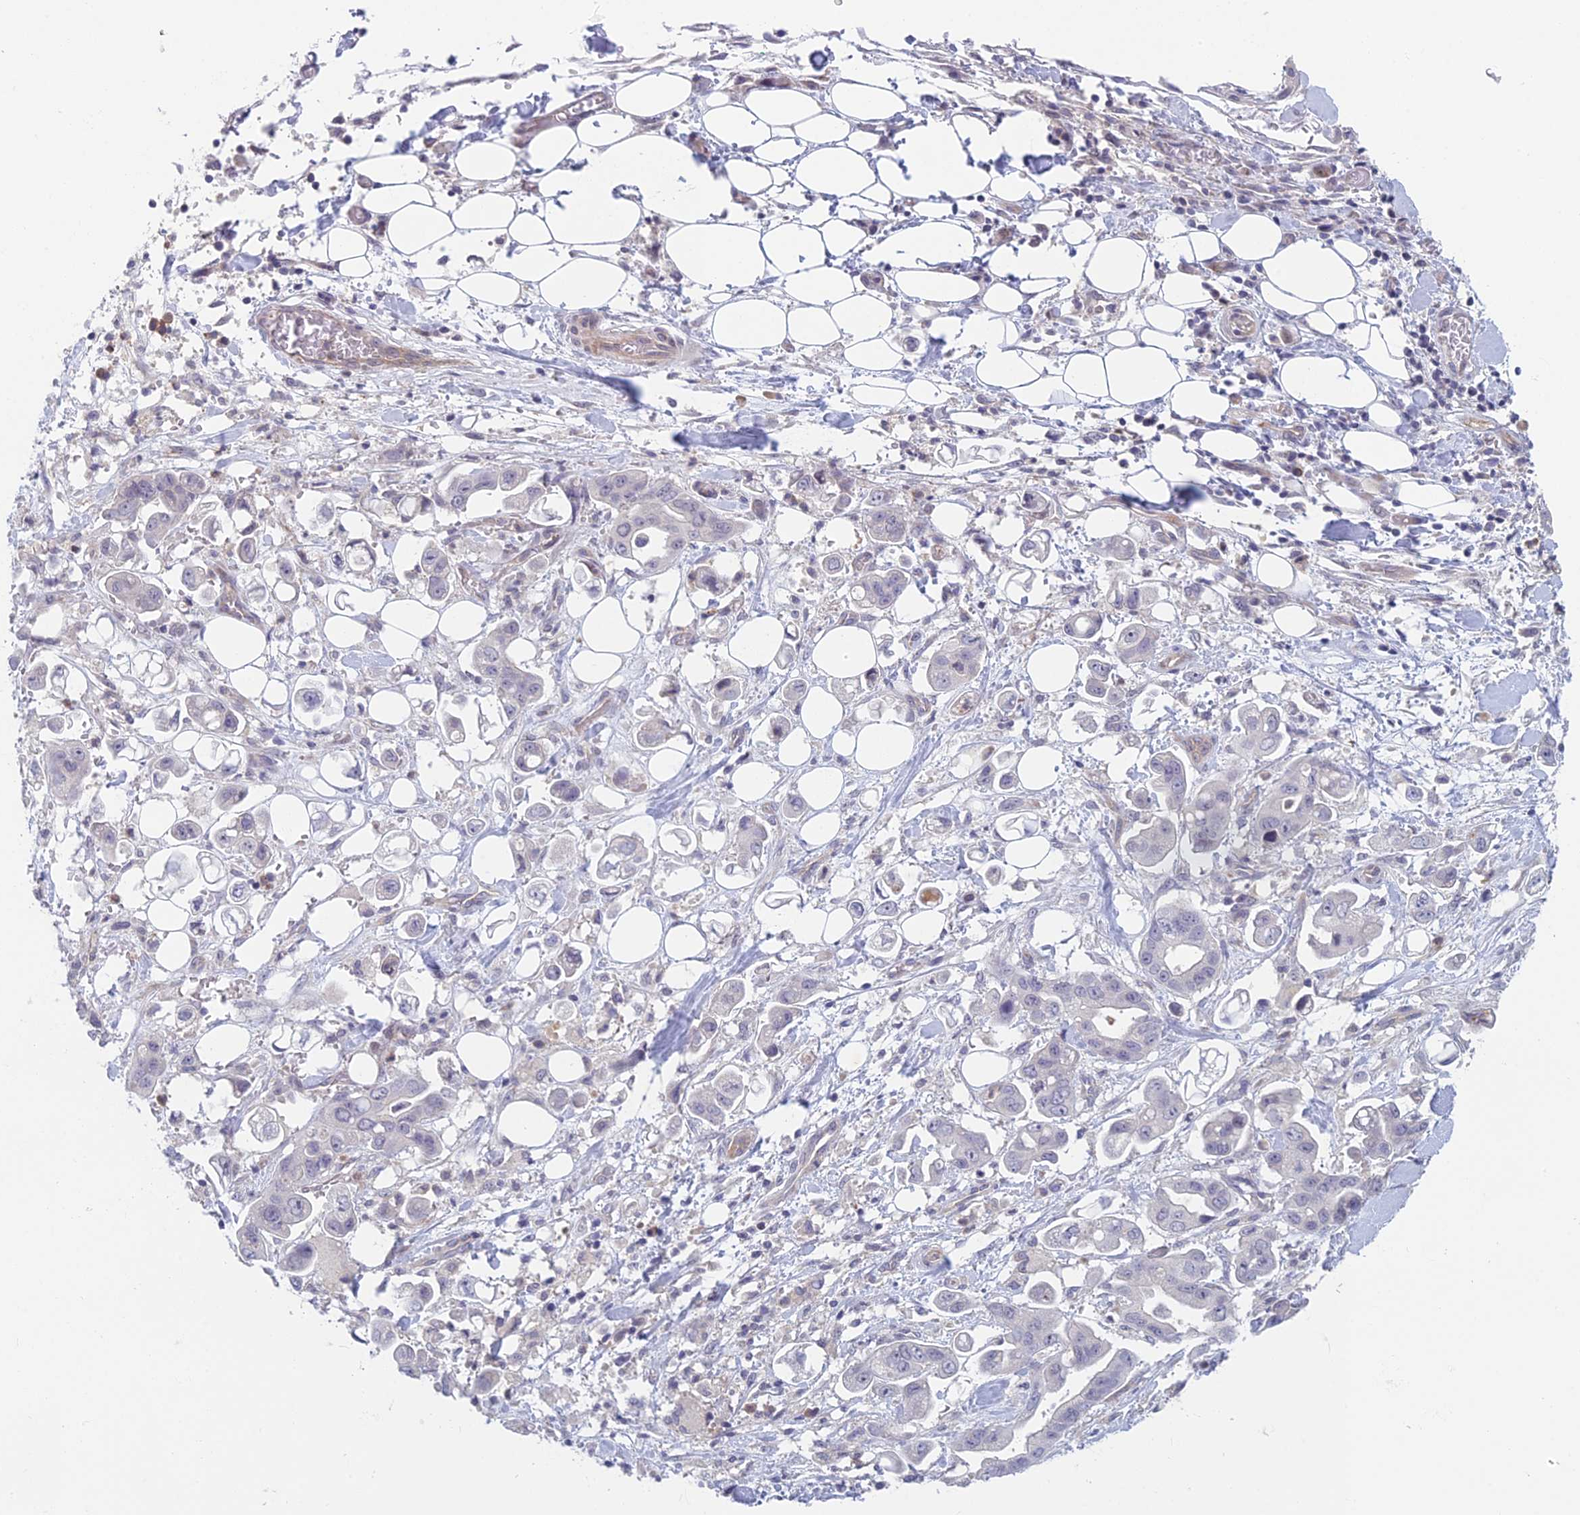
{"staining": {"intensity": "negative", "quantity": "none", "location": "none"}, "tissue": "stomach cancer", "cell_type": "Tumor cells", "image_type": "cancer", "snomed": [{"axis": "morphology", "description": "Adenocarcinoma, NOS"}, {"axis": "topography", "description": "Stomach"}], "caption": "IHC histopathology image of neoplastic tissue: stomach cancer stained with DAB reveals no significant protein positivity in tumor cells.", "gene": "PPP1R26", "patient": {"sex": "male", "age": 62}}